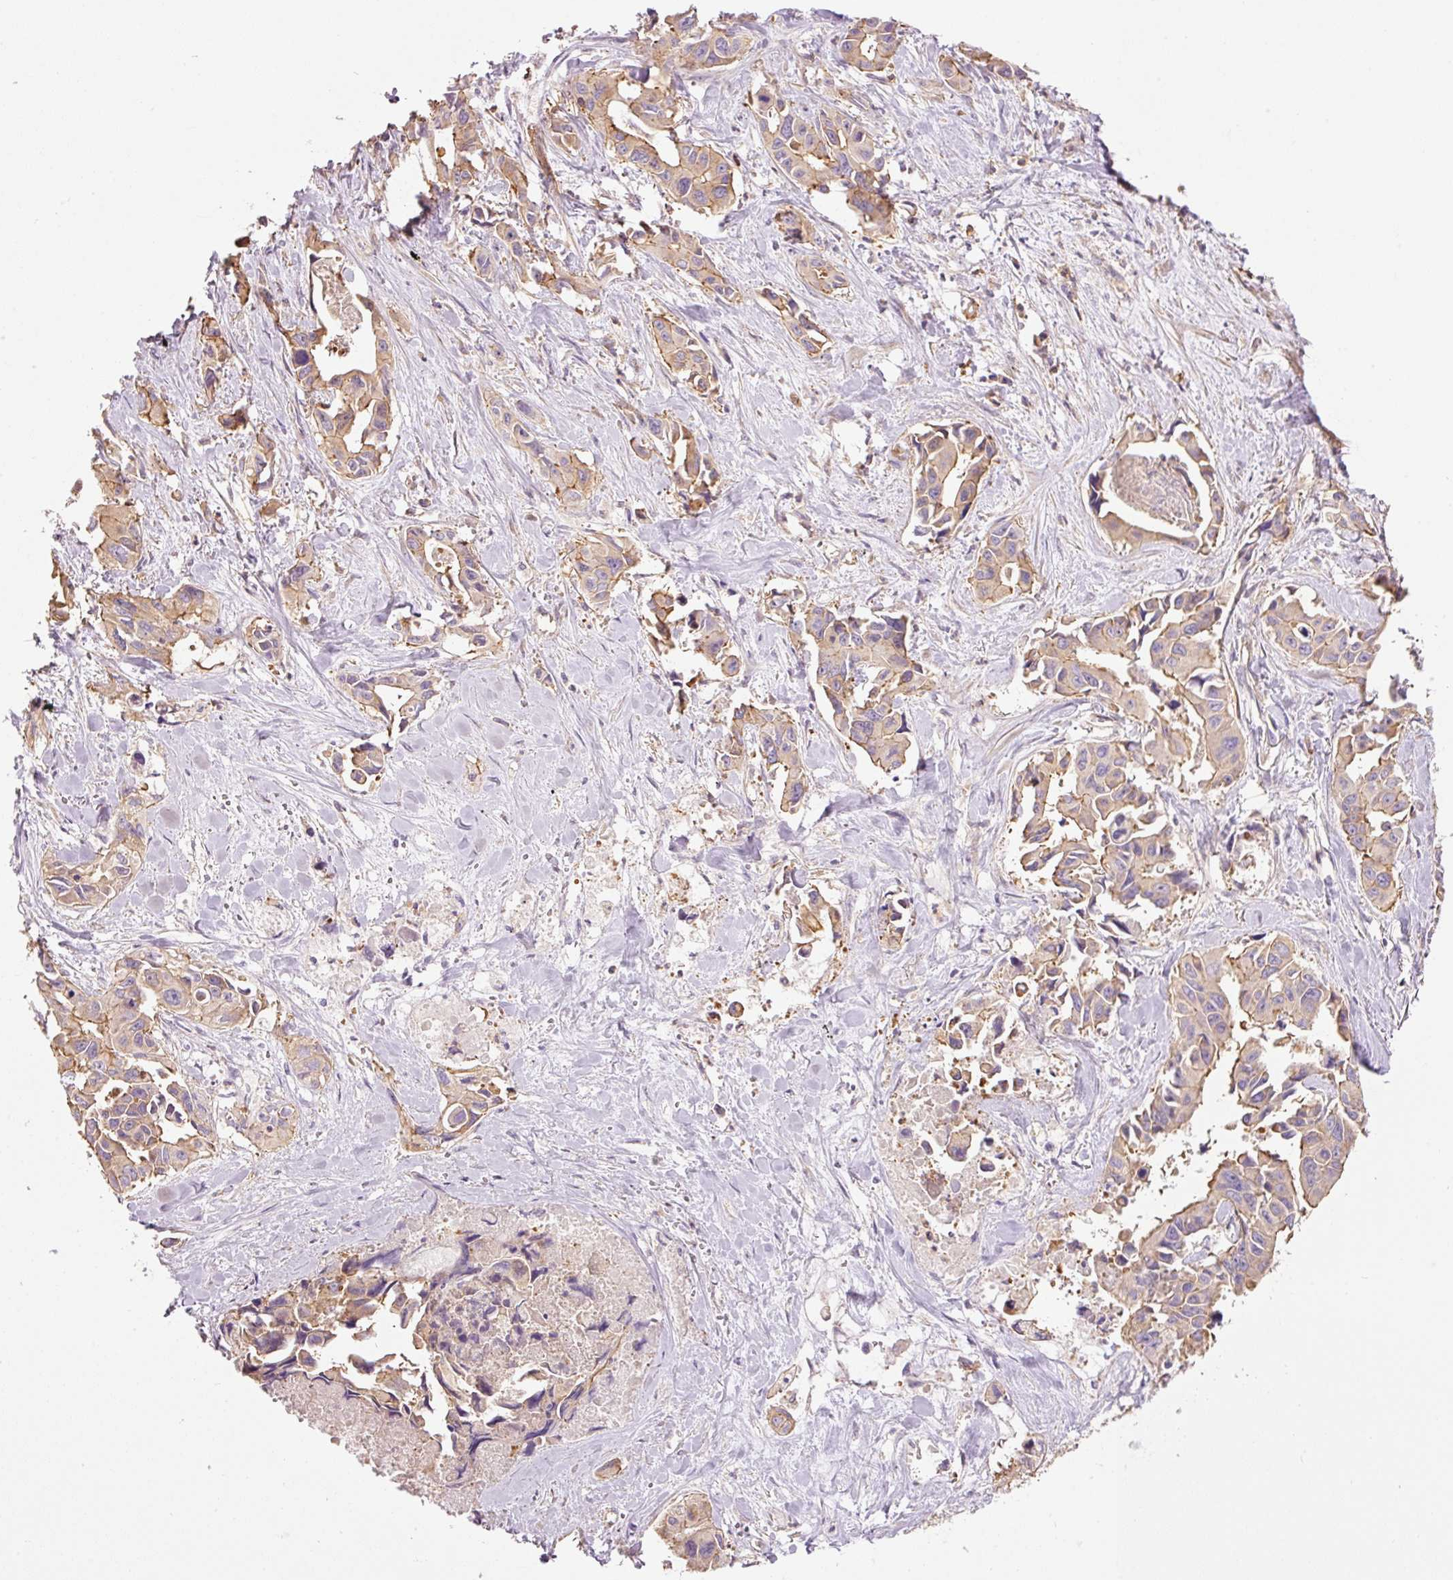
{"staining": {"intensity": "weak", "quantity": "25%-75%", "location": "cytoplasmic/membranous"}, "tissue": "lung cancer", "cell_type": "Tumor cells", "image_type": "cancer", "snomed": [{"axis": "morphology", "description": "Adenocarcinoma, NOS"}, {"axis": "topography", "description": "Lung"}], "caption": "Lung cancer stained with a brown dye shows weak cytoplasmic/membranous positive expression in about 25%-75% of tumor cells.", "gene": "PPP1R1B", "patient": {"sex": "male", "age": 64}}